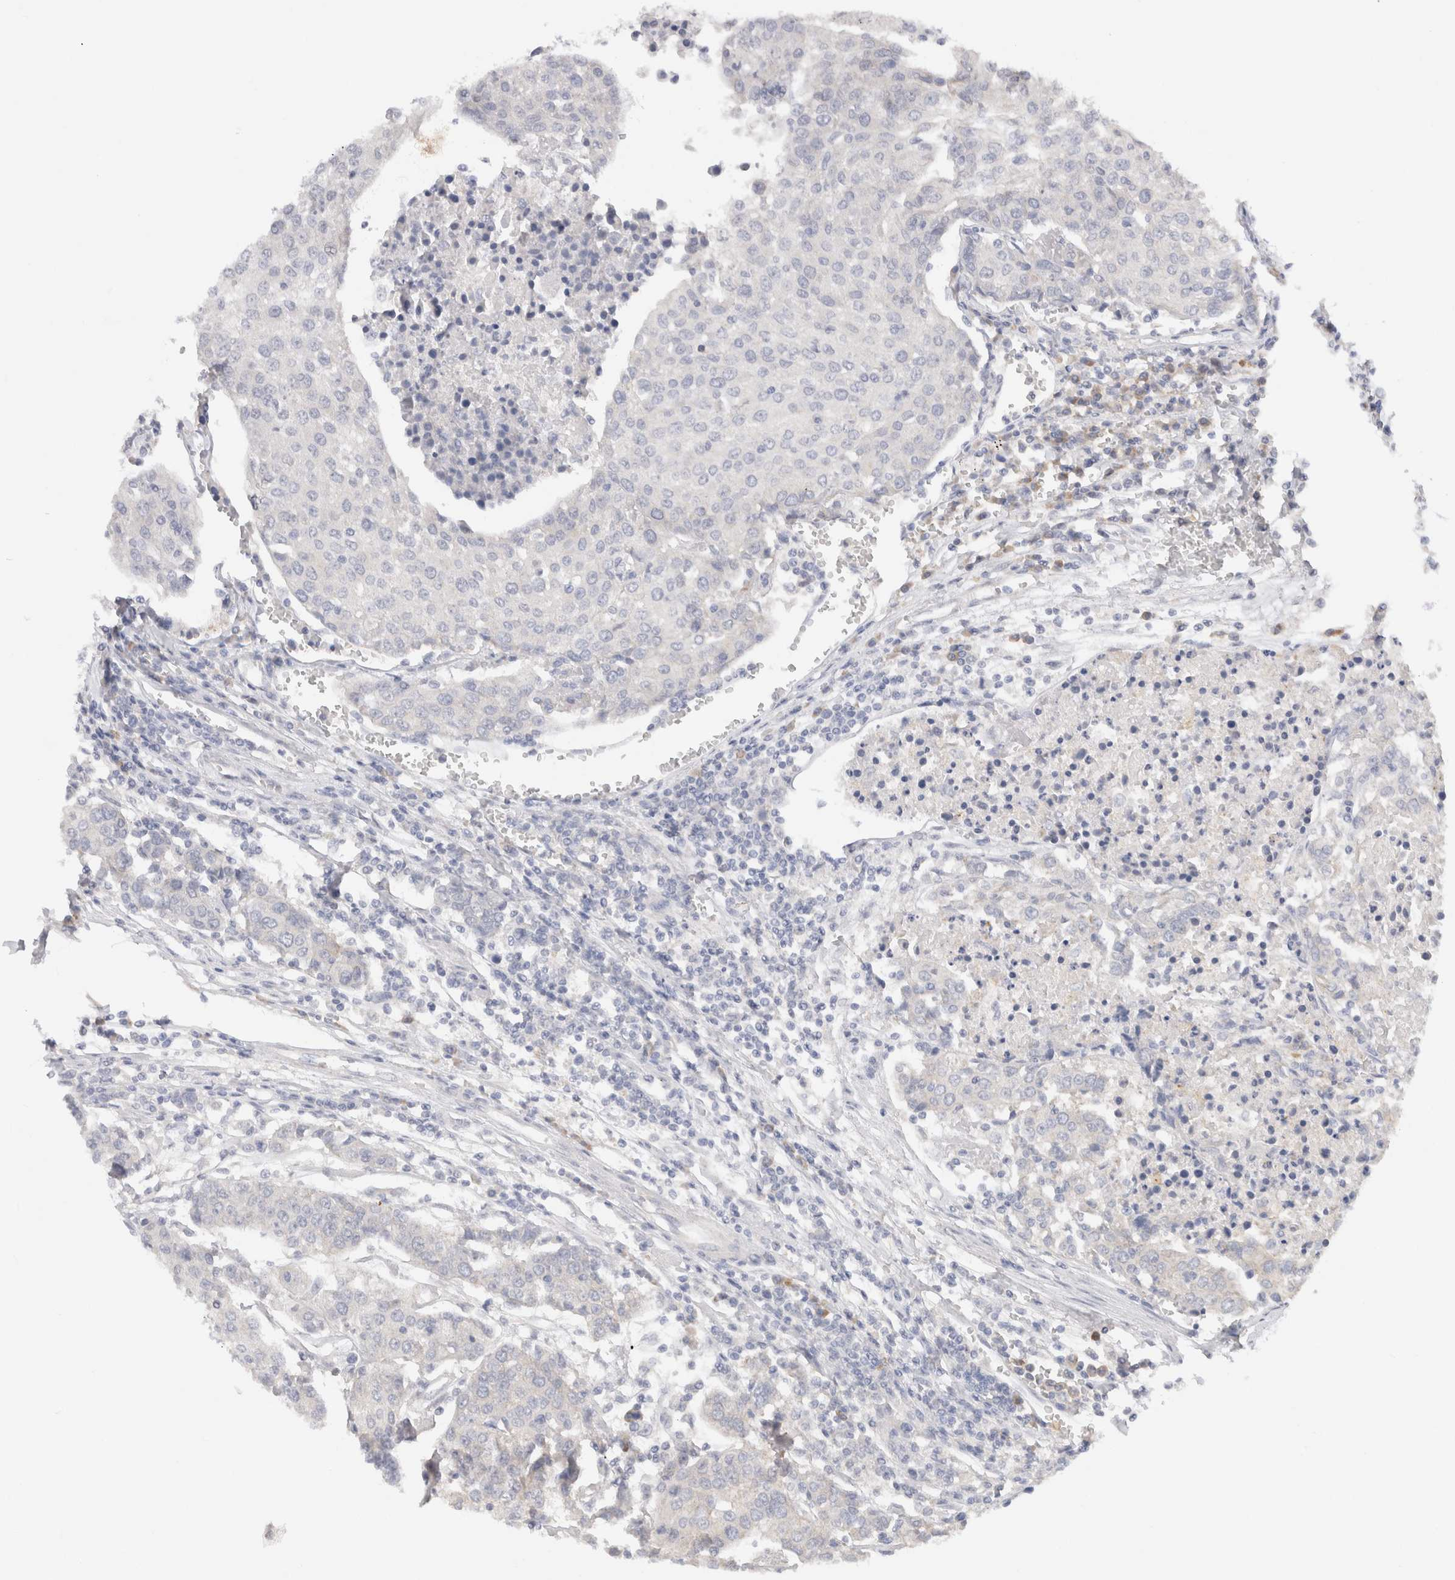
{"staining": {"intensity": "negative", "quantity": "none", "location": "none"}, "tissue": "urothelial cancer", "cell_type": "Tumor cells", "image_type": "cancer", "snomed": [{"axis": "morphology", "description": "Urothelial carcinoma, High grade"}, {"axis": "topography", "description": "Urinary bladder"}], "caption": "The immunohistochemistry (IHC) histopathology image has no significant positivity in tumor cells of high-grade urothelial carcinoma tissue.", "gene": "CHRM4", "patient": {"sex": "female", "age": 85}}